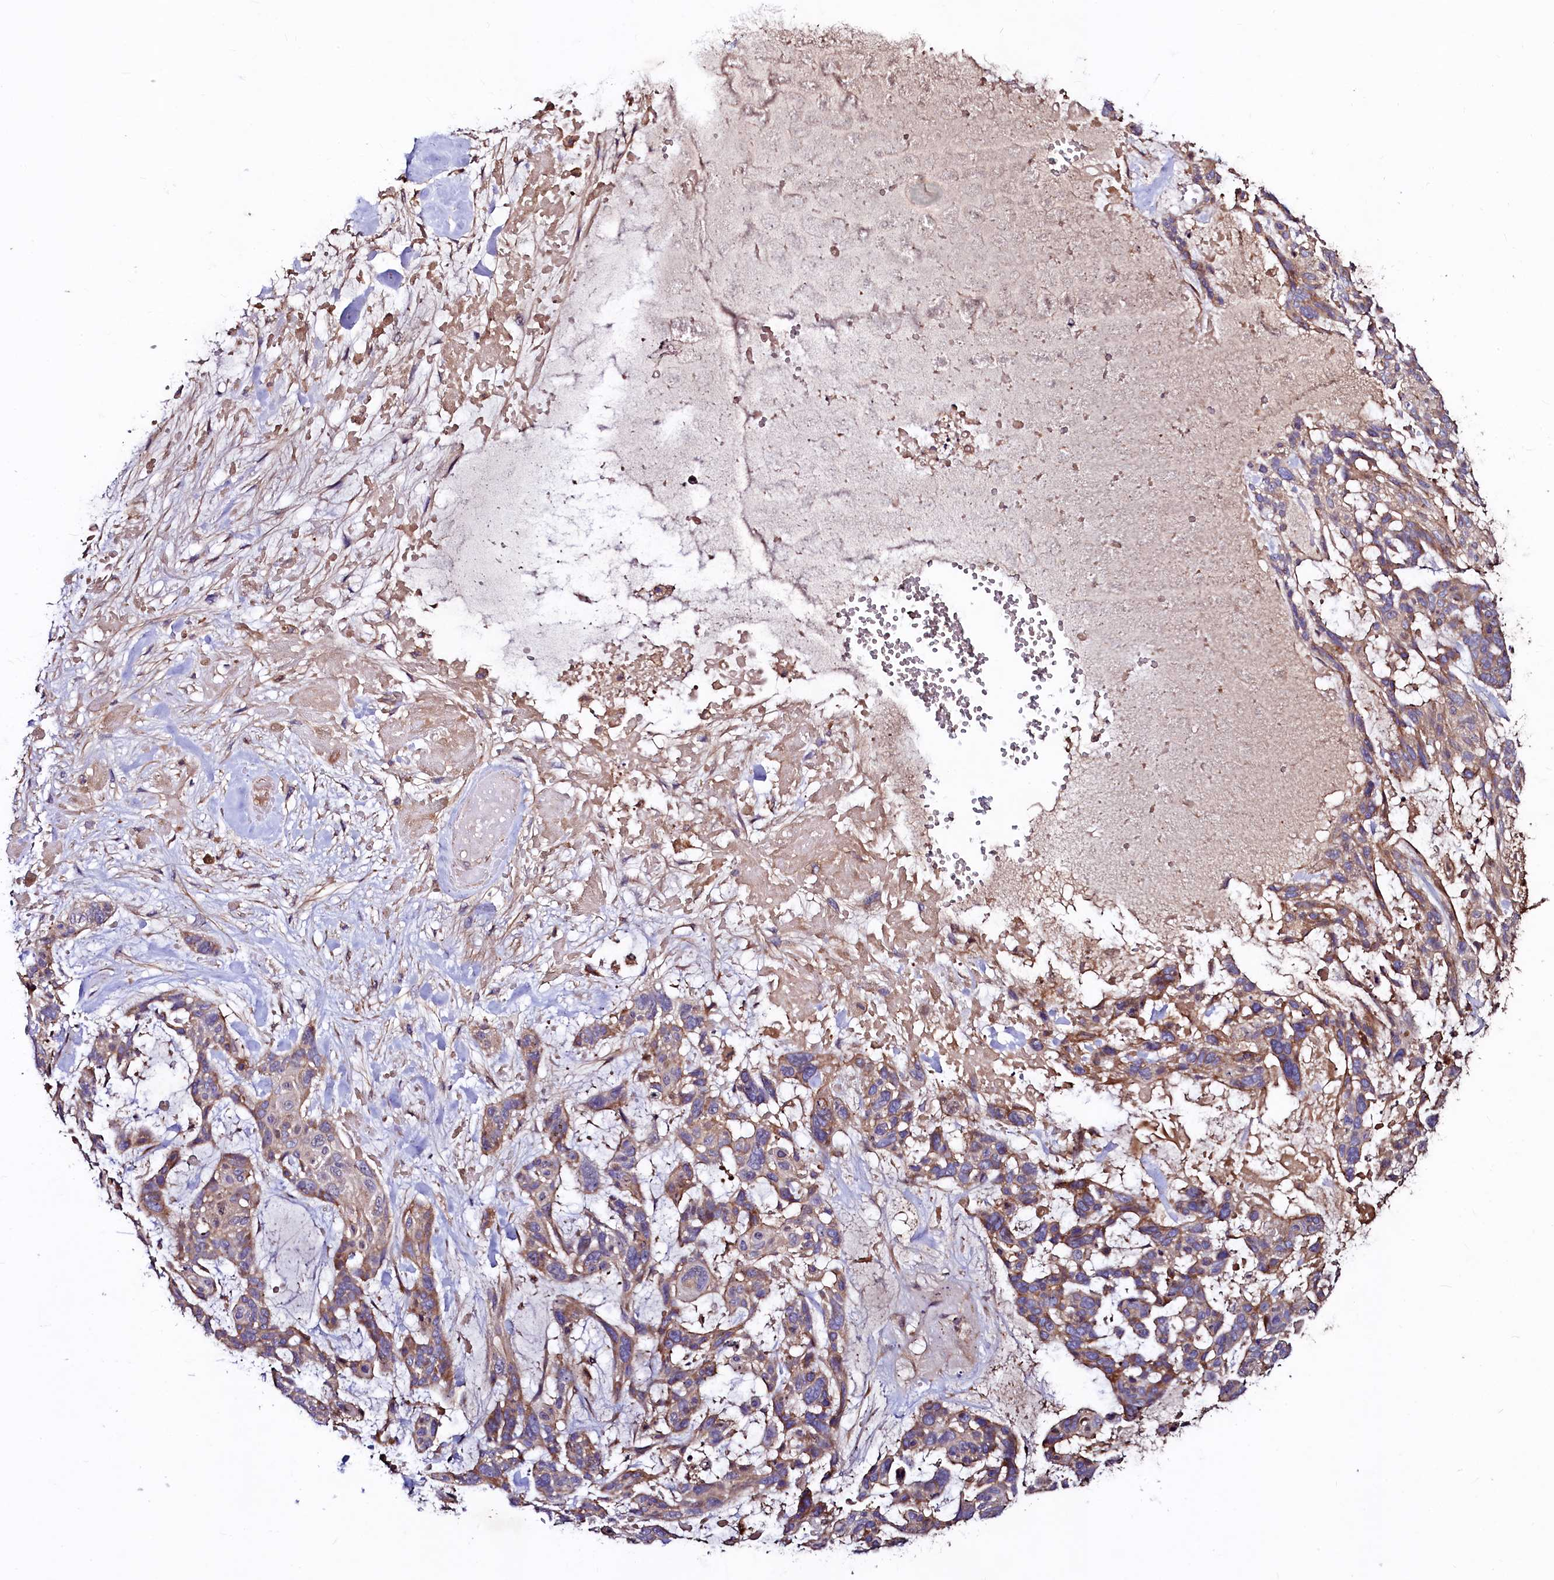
{"staining": {"intensity": "moderate", "quantity": "<25%", "location": "cytoplasmic/membranous"}, "tissue": "skin cancer", "cell_type": "Tumor cells", "image_type": "cancer", "snomed": [{"axis": "morphology", "description": "Basal cell carcinoma"}, {"axis": "topography", "description": "Skin"}], "caption": "This photomicrograph displays skin cancer stained with immunohistochemistry (IHC) to label a protein in brown. The cytoplasmic/membranous of tumor cells show moderate positivity for the protein. Nuclei are counter-stained blue.", "gene": "KLHDC4", "patient": {"sex": "male", "age": 88}}